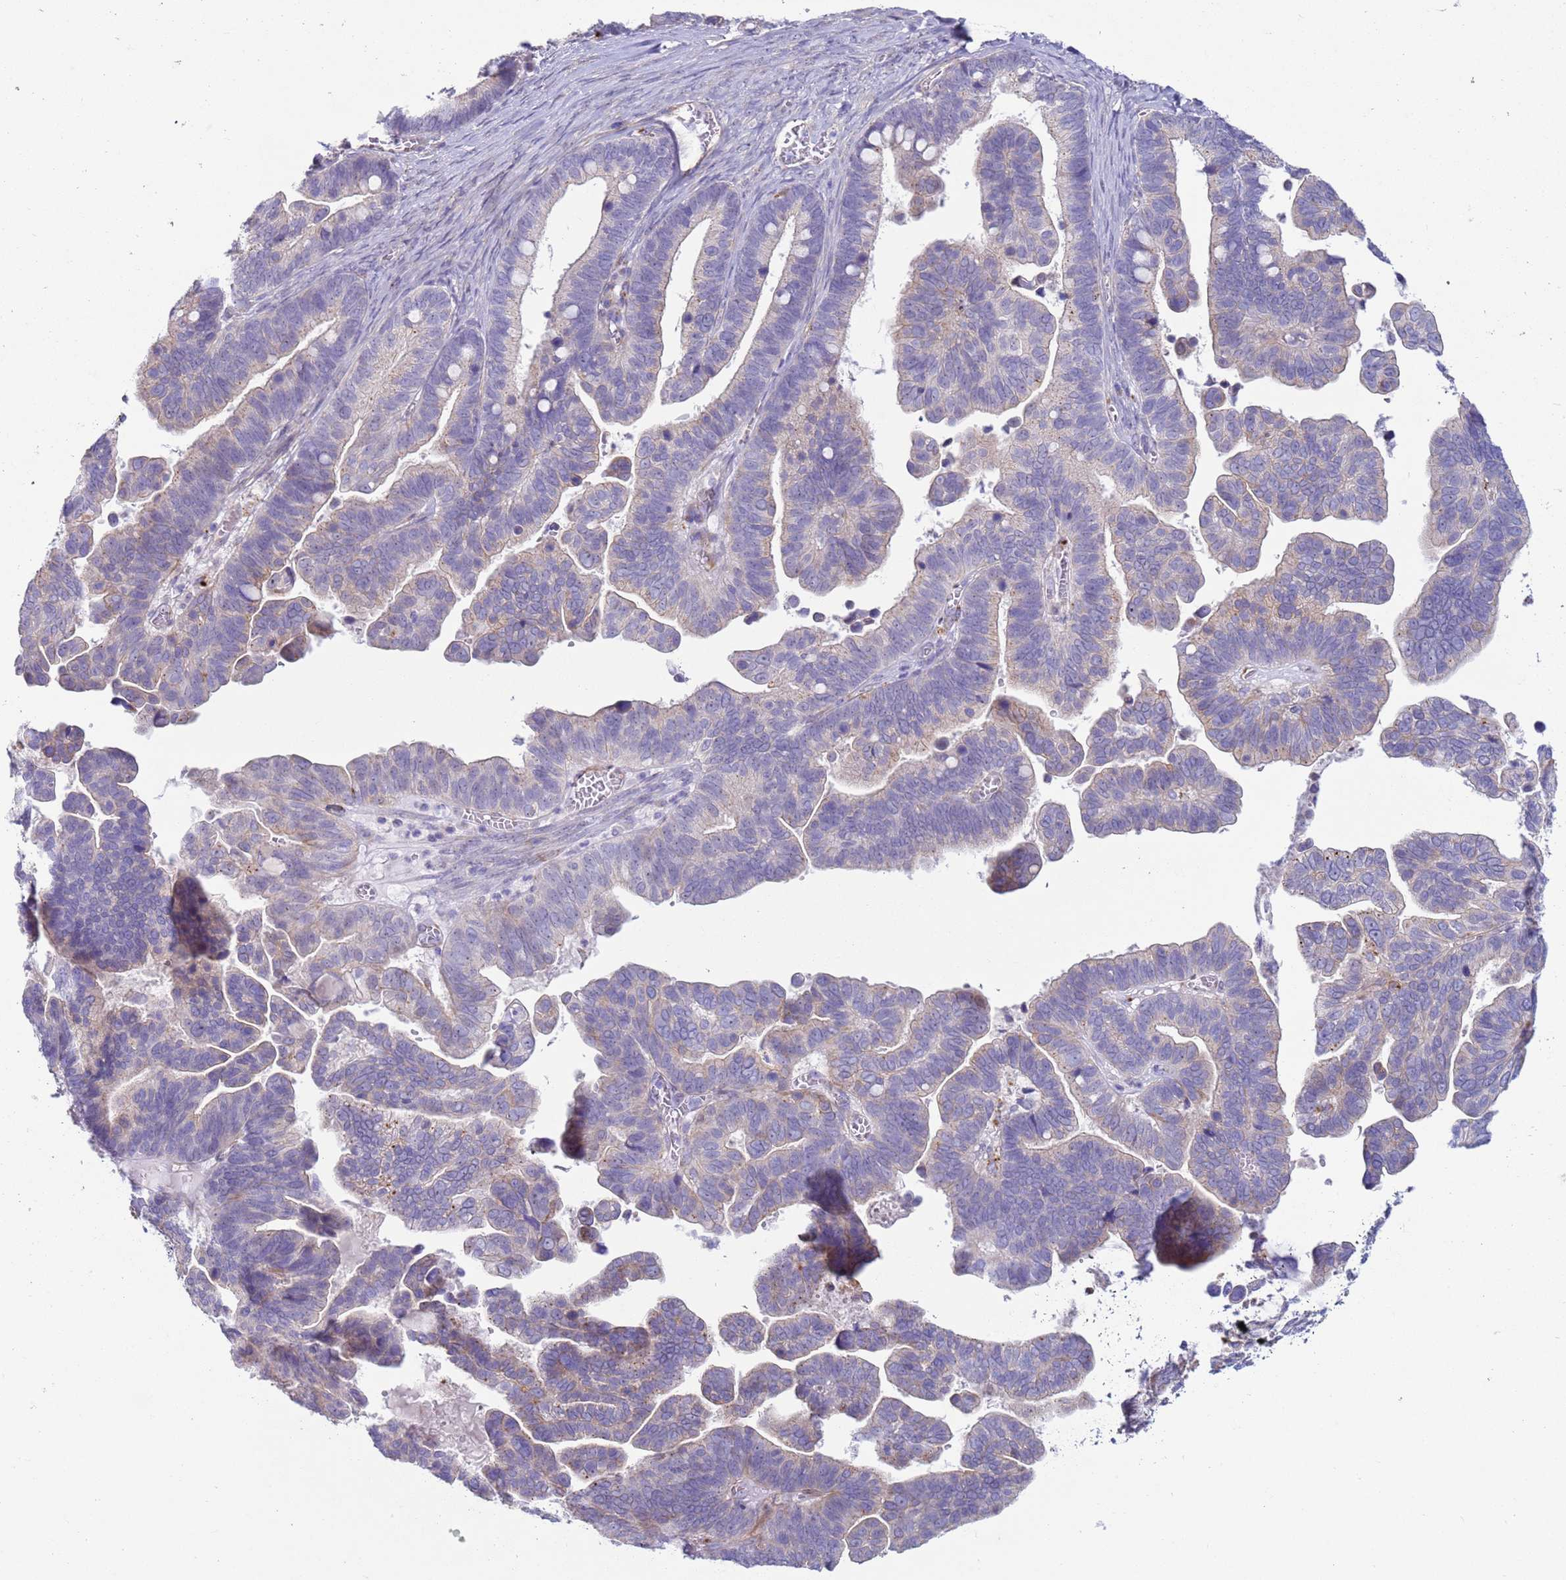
{"staining": {"intensity": "weak", "quantity": "<25%", "location": "cytoplasmic/membranous"}, "tissue": "ovarian cancer", "cell_type": "Tumor cells", "image_type": "cancer", "snomed": [{"axis": "morphology", "description": "Cystadenocarcinoma, serous, NOS"}, {"axis": "topography", "description": "Ovary"}], "caption": "Protein analysis of serous cystadenocarcinoma (ovarian) shows no significant positivity in tumor cells.", "gene": "HEATR1", "patient": {"sex": "female", "age": 56}}